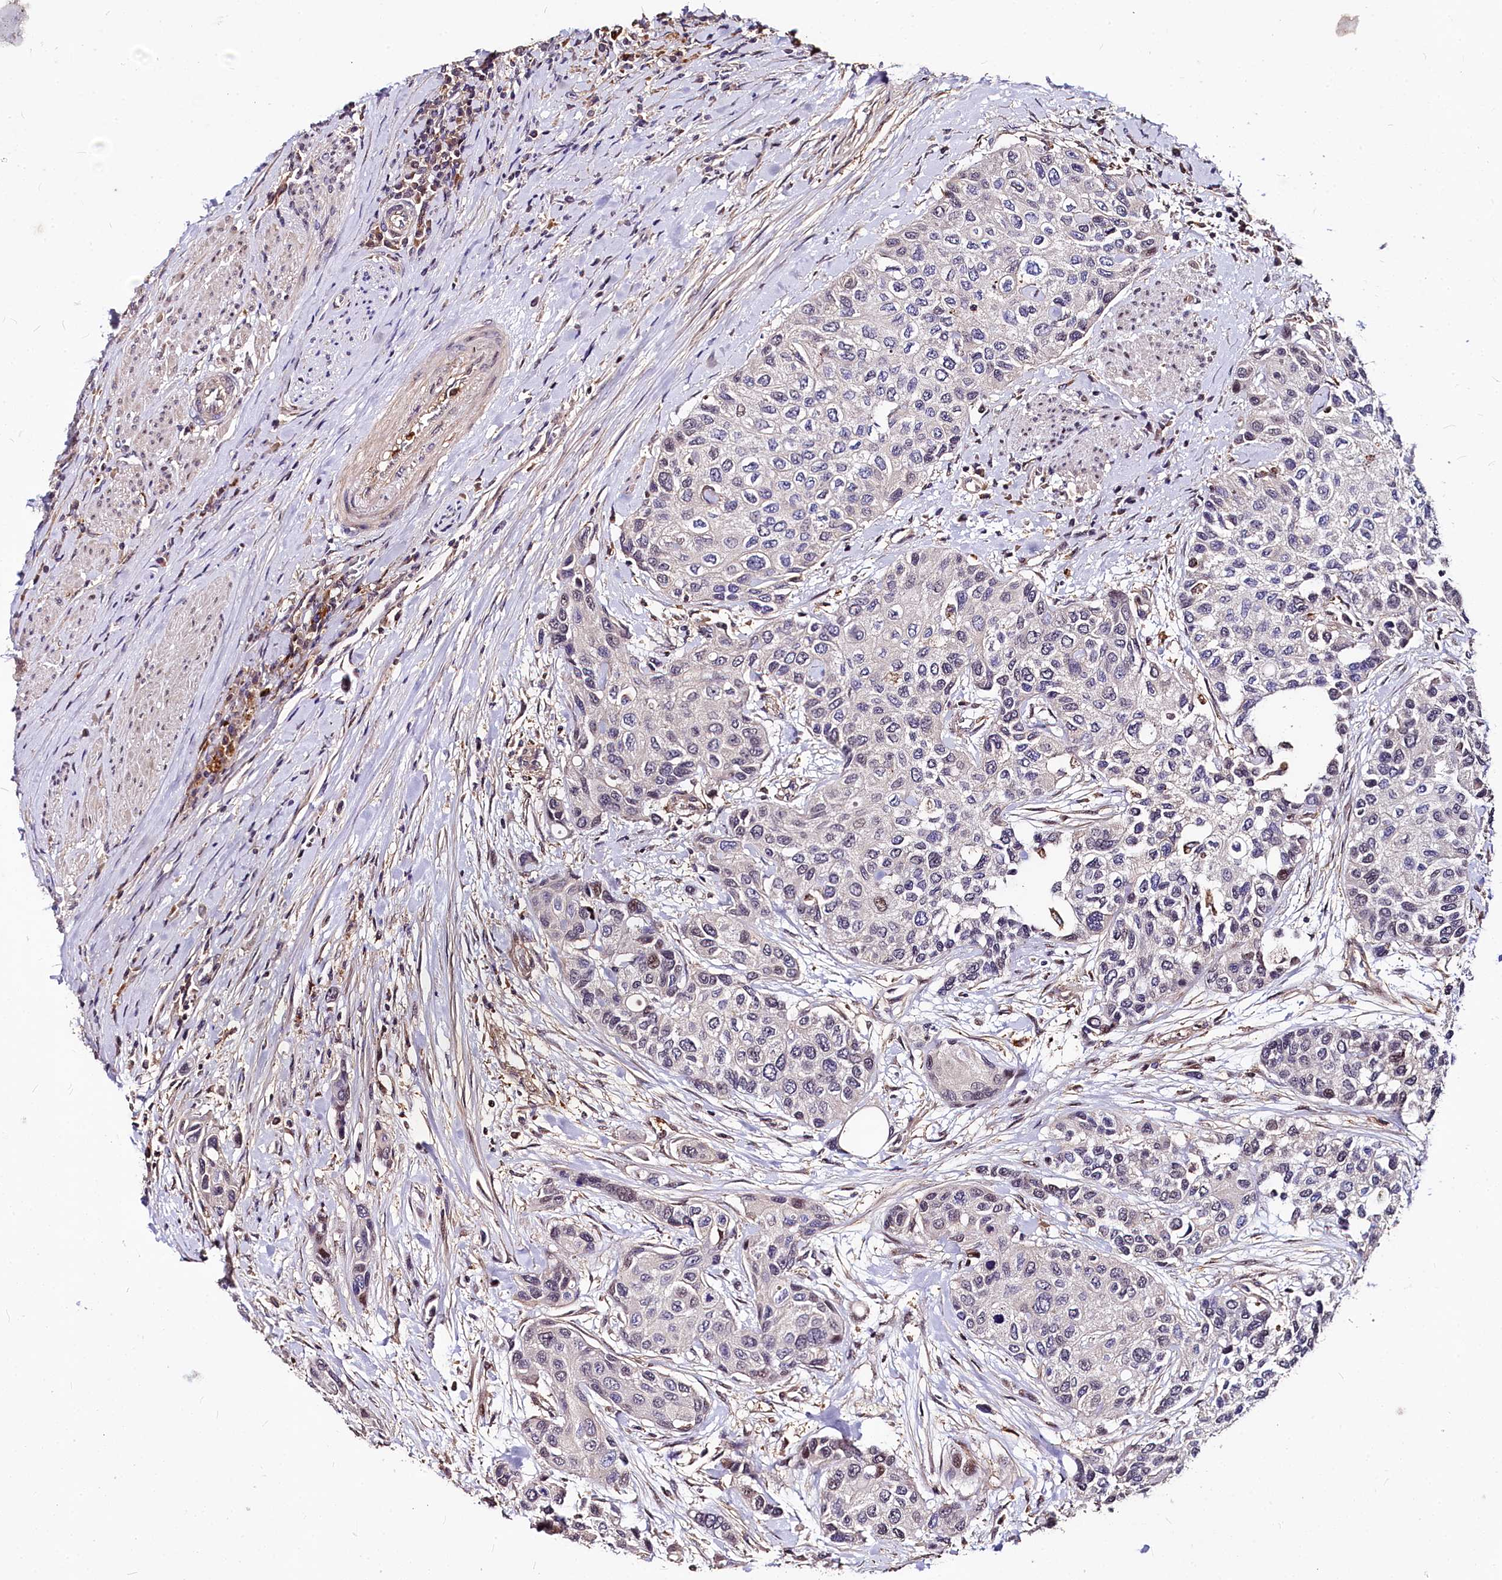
{"staining": {"intensity": "negative", "quantity": "none", "location": "none"}, "tissue": "urothelial cancer", "cell_type": "Tumor cells", "image_type": "cancer", "snomed": [{"axis": "morphology", "description": "Normal tissue, NOS"}, {"axis": "morphology", "description": "Urothelial carcinoma, High grade"}, {"axis": "topography", "description": "Vascular tissue"}, {"axis": "topography", "description": "Urinary bladder"}], "caption": "Protein analysis of high-grade urothelial carcinoma demonstrates no significant staining in tumor cells.", "gene": "ATG101", "patient": {"sex": "female", "age": 56}}